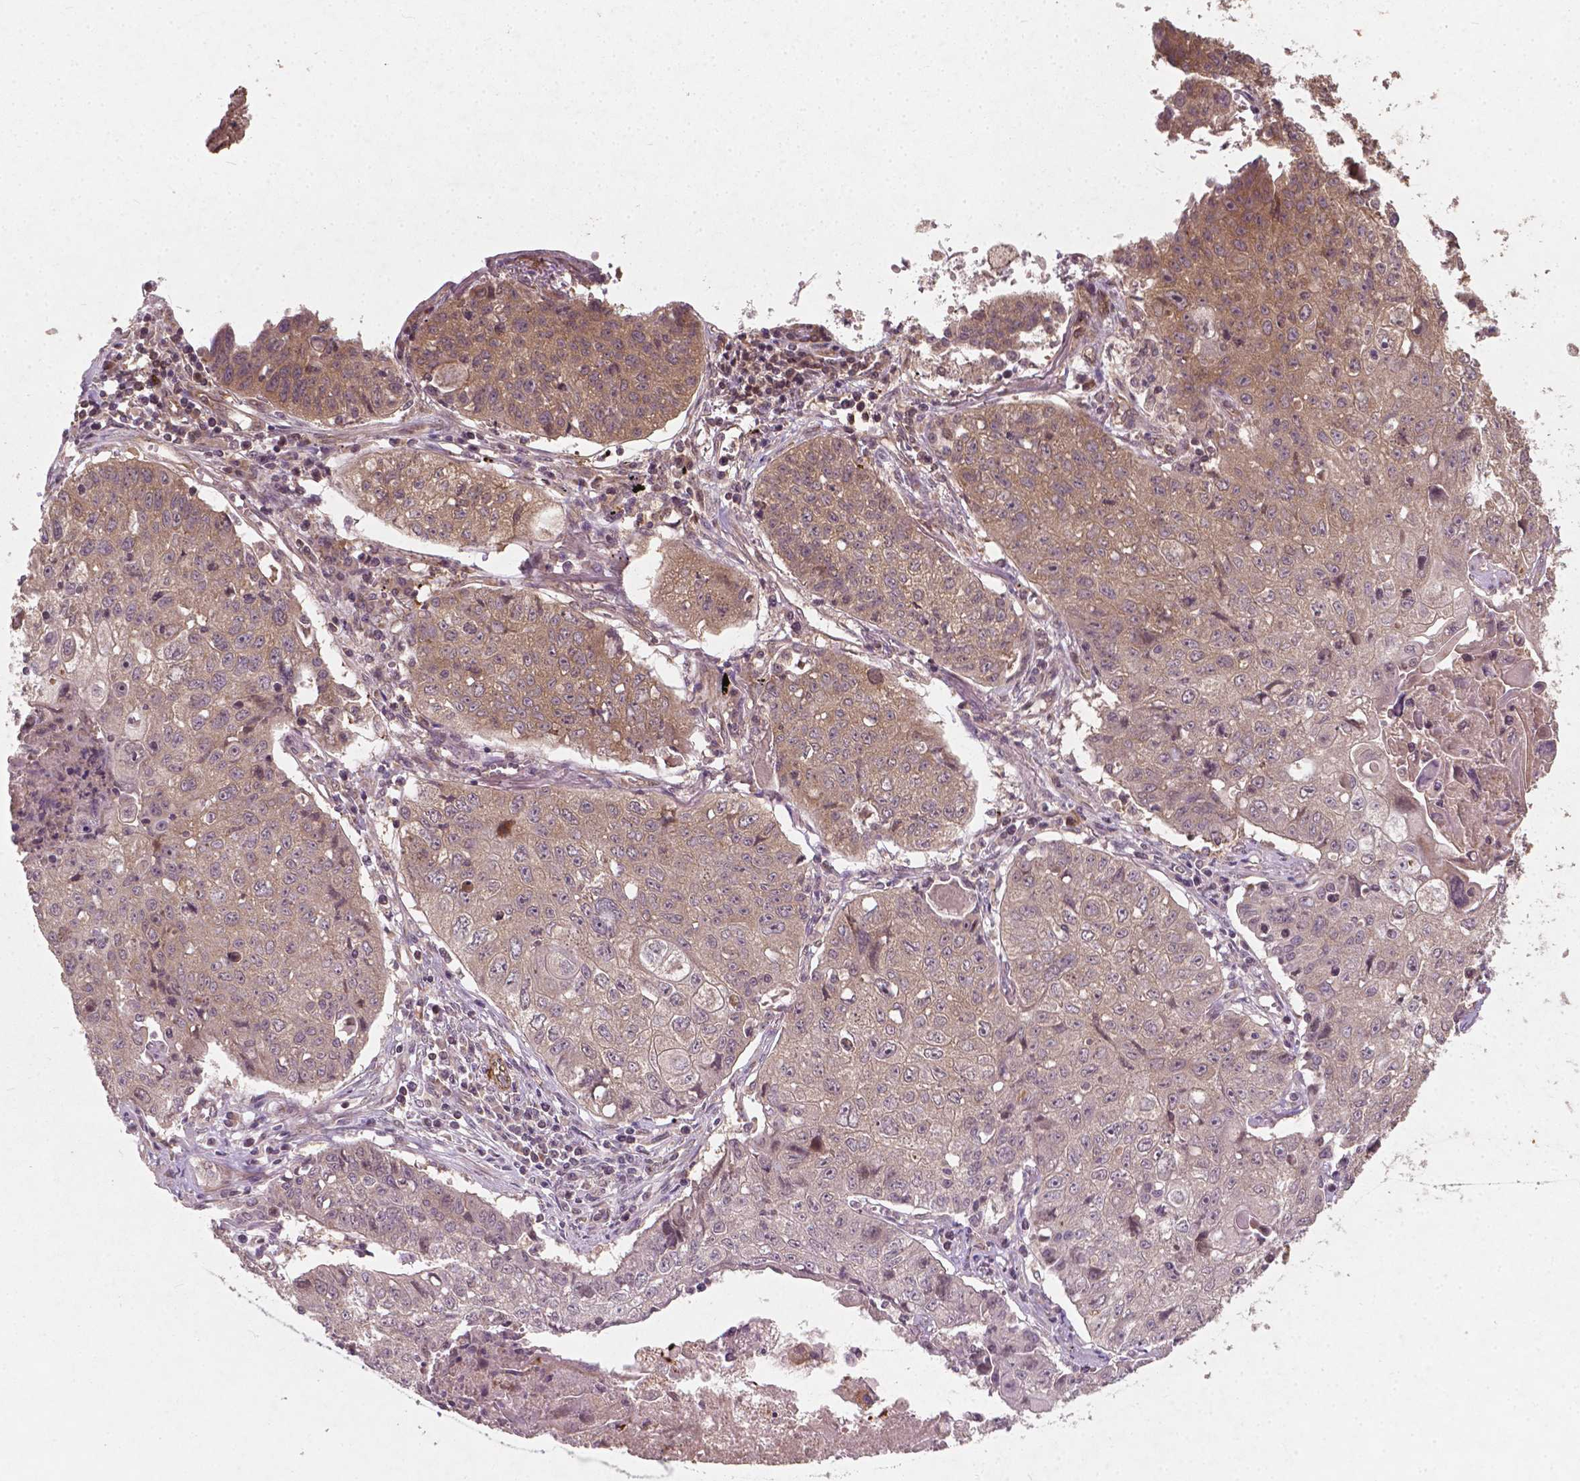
{"staining": {"intensity": "weak", "quantity": "<25%", "location": "cytoplasmic/membranous"}, "tissue": "lung cancer", "cell_type": "Tumor cells", "image_type": "cancer", "snomed": [{"axis": "morphology", "description": "Normal morphology"}, {"axis": "morphology", "description": "Aneuploidy"}, {"axis": "morphology", "description": "Squamous cell carcinoma, NOS"}, {"axis": "topography", "description": "Lymph node"}, {"axis": "topography", "description": "Lung"}], "caption": "IHC image of neoplastic tissue: human lung squamous cell carcinoma stained with DAB (3,3'-diaminobenzidine) demonstrates no significant protein staining in tumor cells. (DAB (3,3'-diaminobenzidine) IHC with hematoxylin counter stain).", "gene": "CYFIP2", "patient": {"sex": "female", "age": 76}}